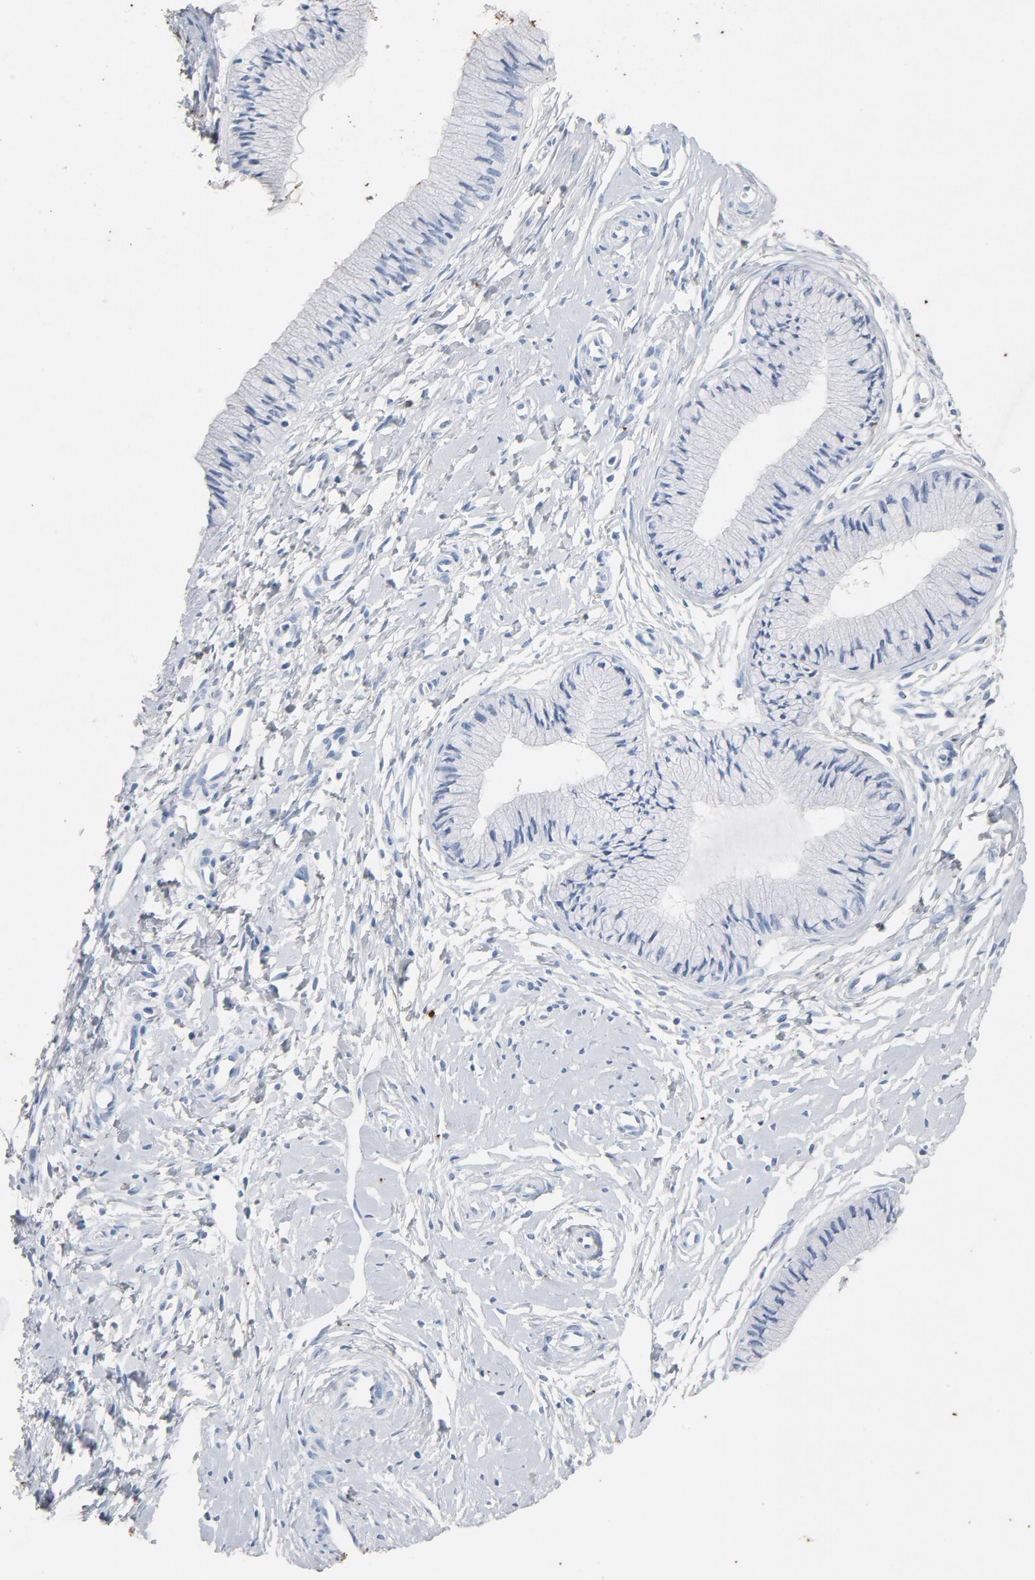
{"staining": {"intensity": "negative", "quantity": "none", "location": "none"}, "tissue": "cervix", "cell_type": "Glandular cells", "image_type": "normal", "snomed": [{"axis": "morphology", "description": "Normal tissue, NOS"}, {"axis": "topography", "description": "Cervix"}], "caption": "Glandular cells are negative for protein expression in unremarkable human cervix. (DAB (3,3'-diaminobenzidine) immunohistochemistry (IHC) visualized using brightfield microscopy, high magnification).", "gene": "PTPRB", "patient": {"sex": "female", "age": 46}}